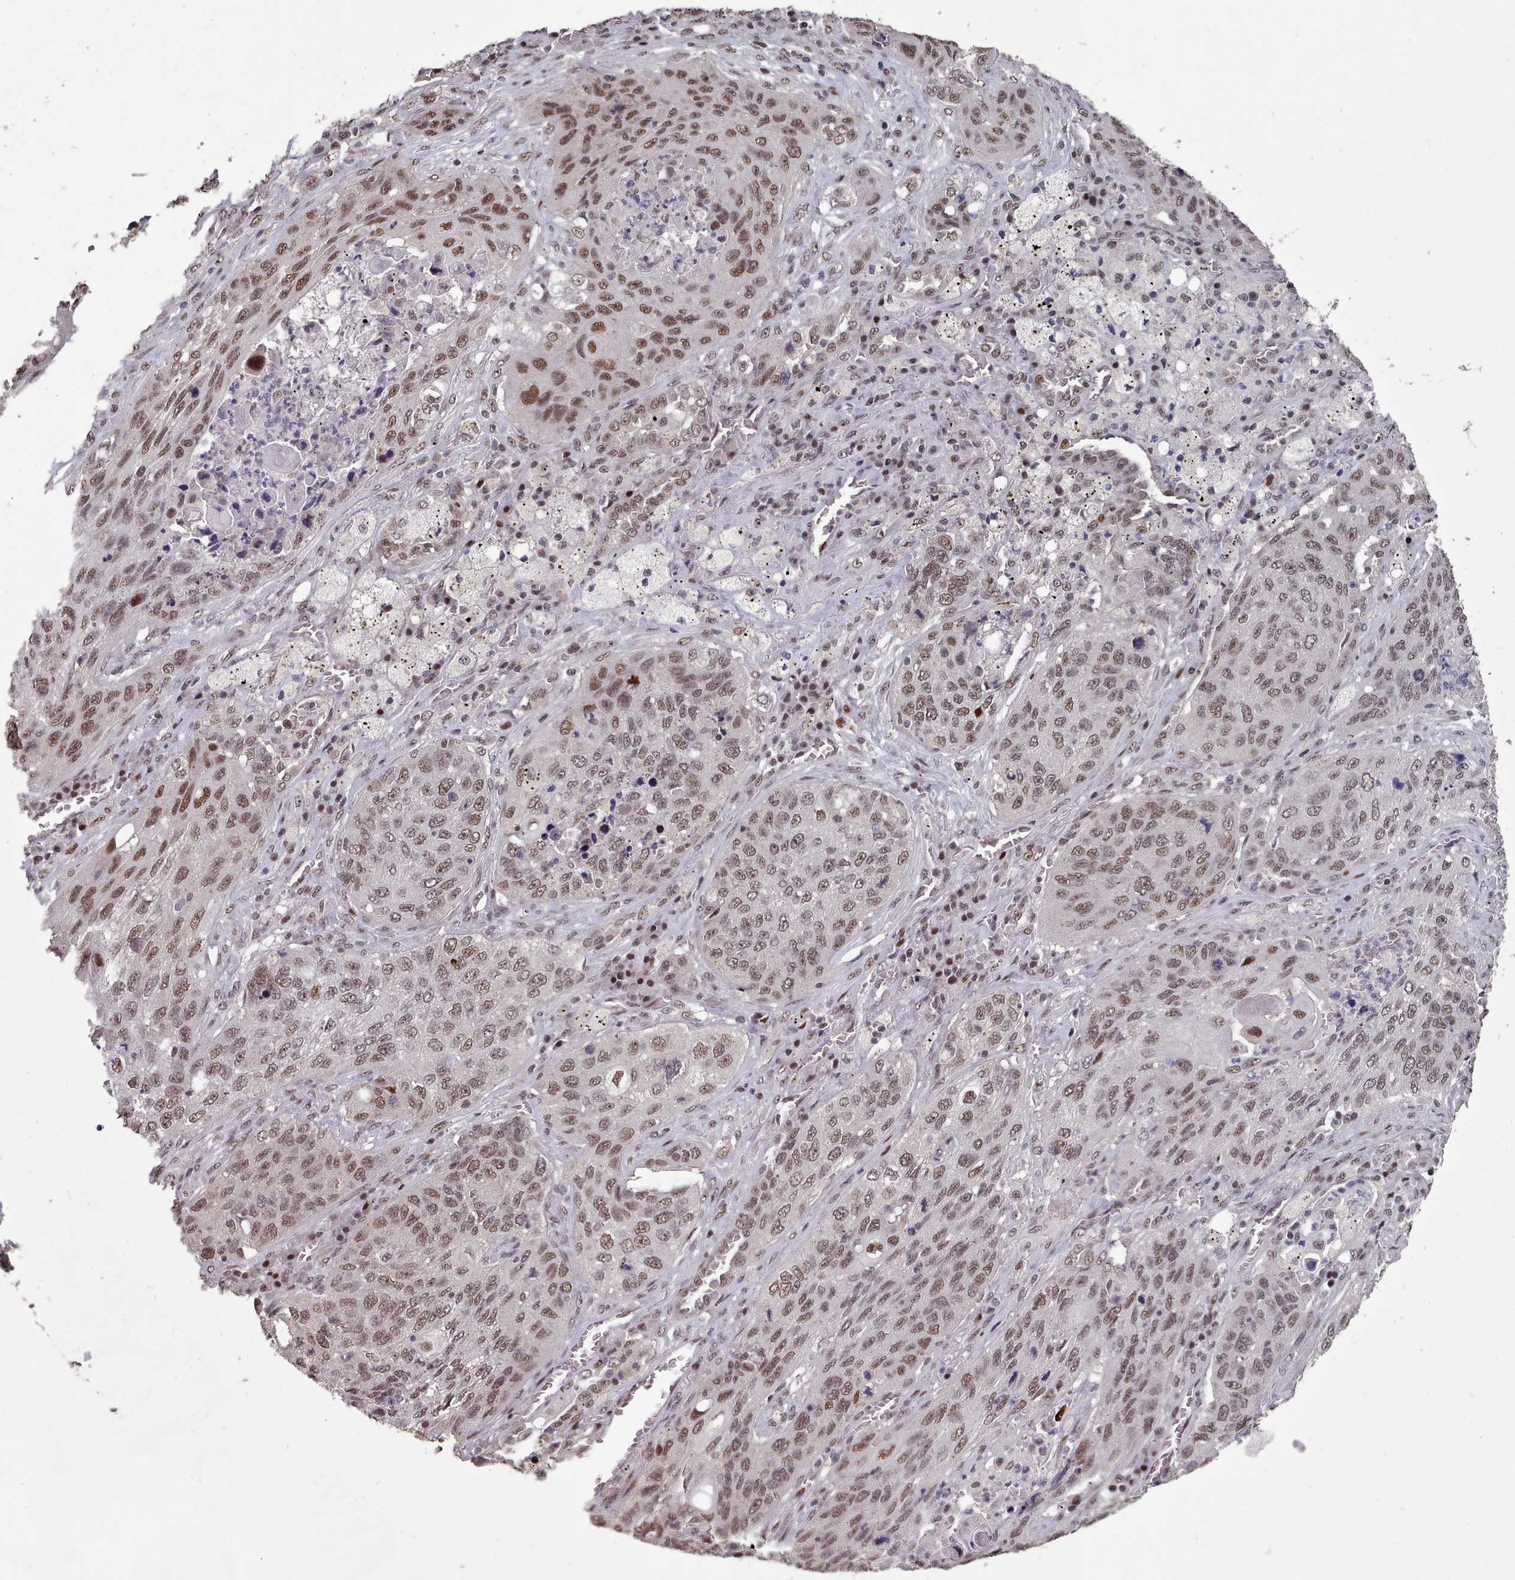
{"staining": {"intensity": "moderate", "quantity": ">75%", "location": "nuclear"}, "tissue": "lung cancer", "cell_type": "Tumor cells", "image_type": "cancer", "snomed": [{"axis": "morphology", "description": "Squamous cell carcinoma, NOS"}, {"axis": "topography", "description": "Lung"}], "caption": "Tumor cells display moderate nuclear staining in approximately >75% of cells in squamous cell carcinoma (lung).", "gene": "PNRC2", "patient": {"sex": "female", "age": 63}}